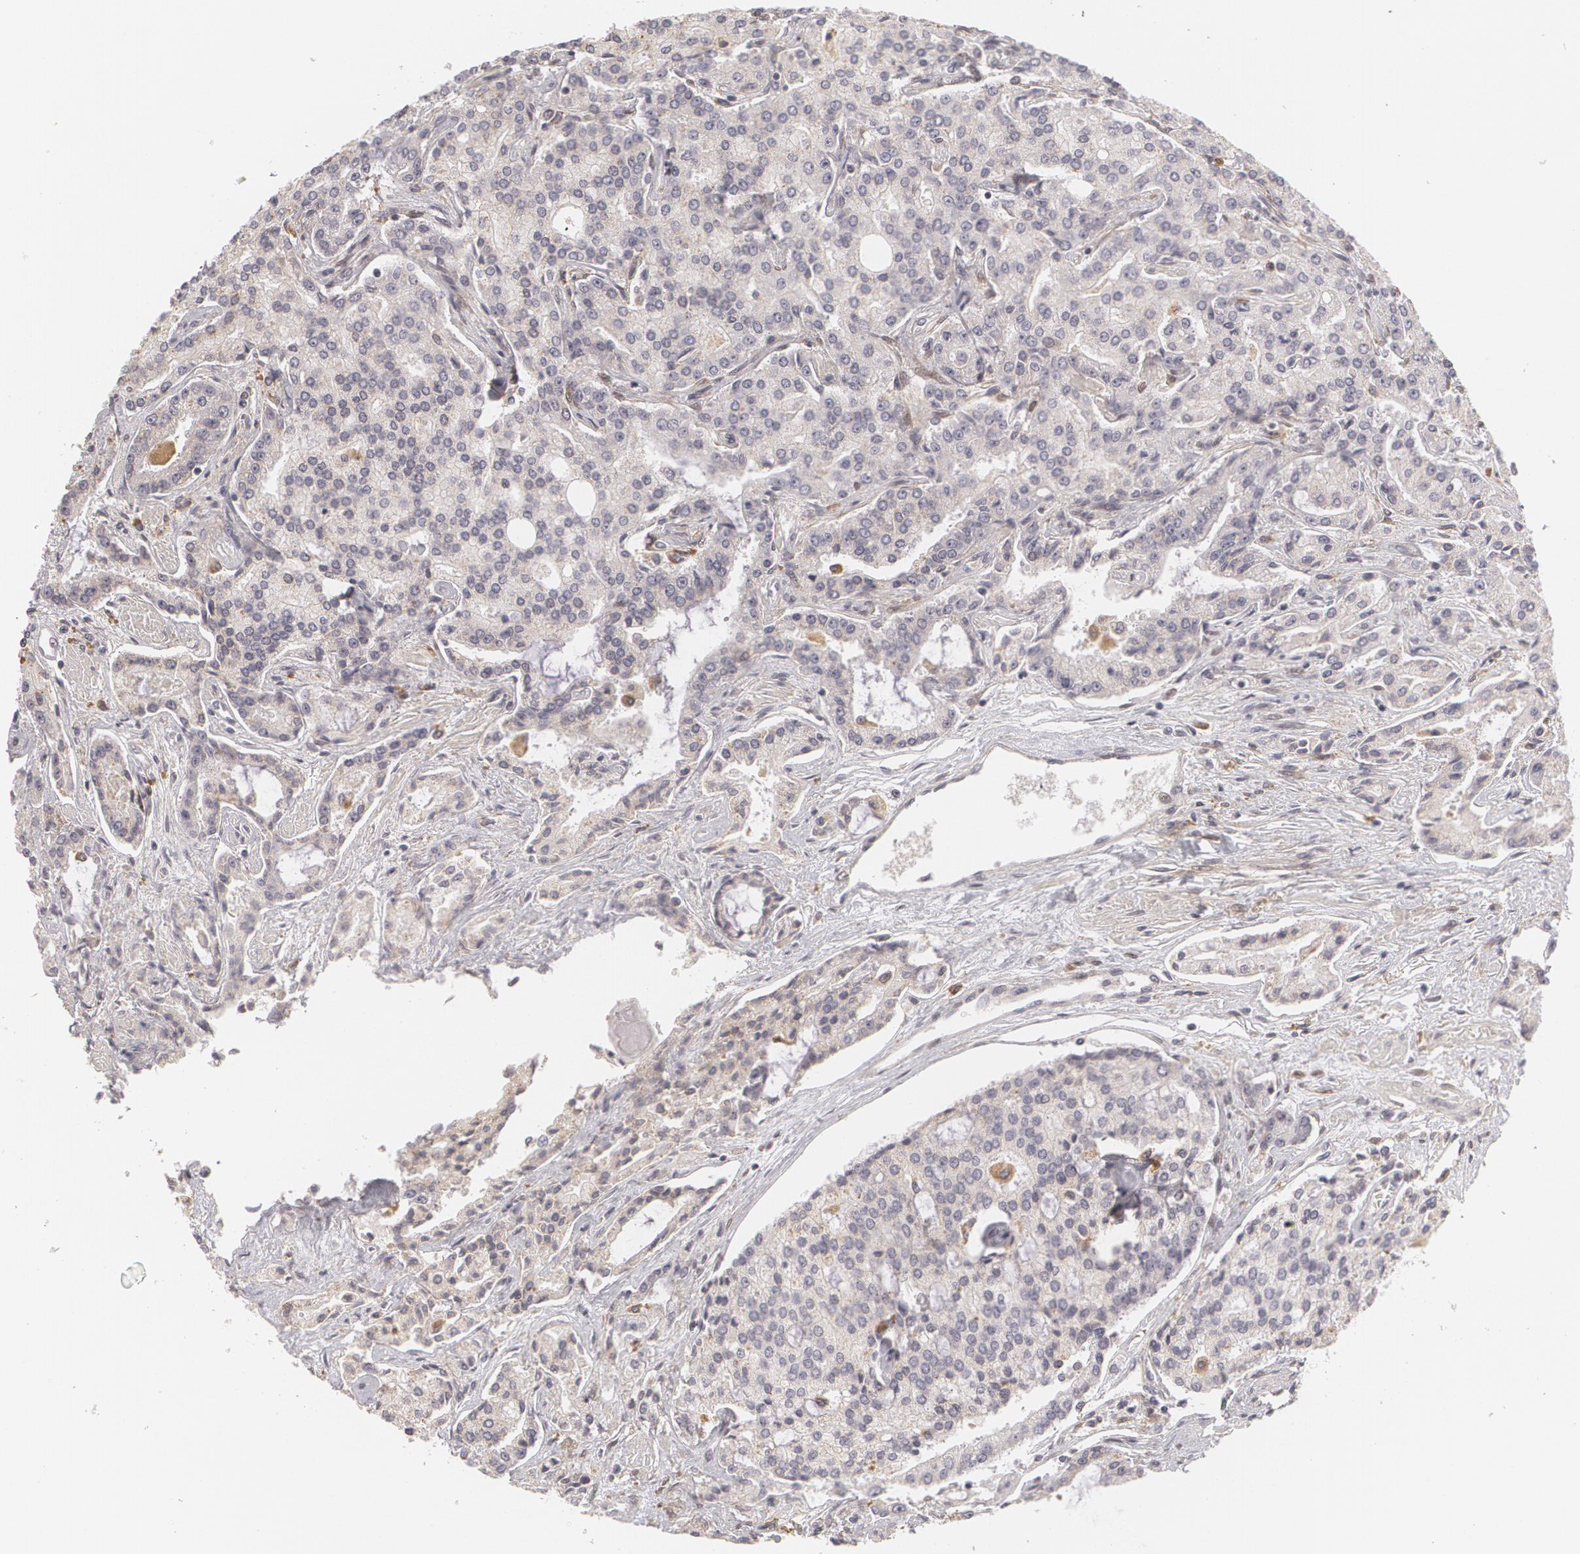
{"staining": {"intensity": "negative", "quantity": "none", "location": "none"}, "tissue": "prostate cancer", "cell_type": "Tumor cells", "image_type": "cancer", "snomed": [{"axis": "morphology", "description": "Adenocarcinoma, Medium grade"}, {"axis": "topography", "description": "Prostate"}], "caption": "IHC of human prostate cancer reveals no expression in tumor cells.", "gene": "EFS", "patient": {"sex": "male", "age": 72}}